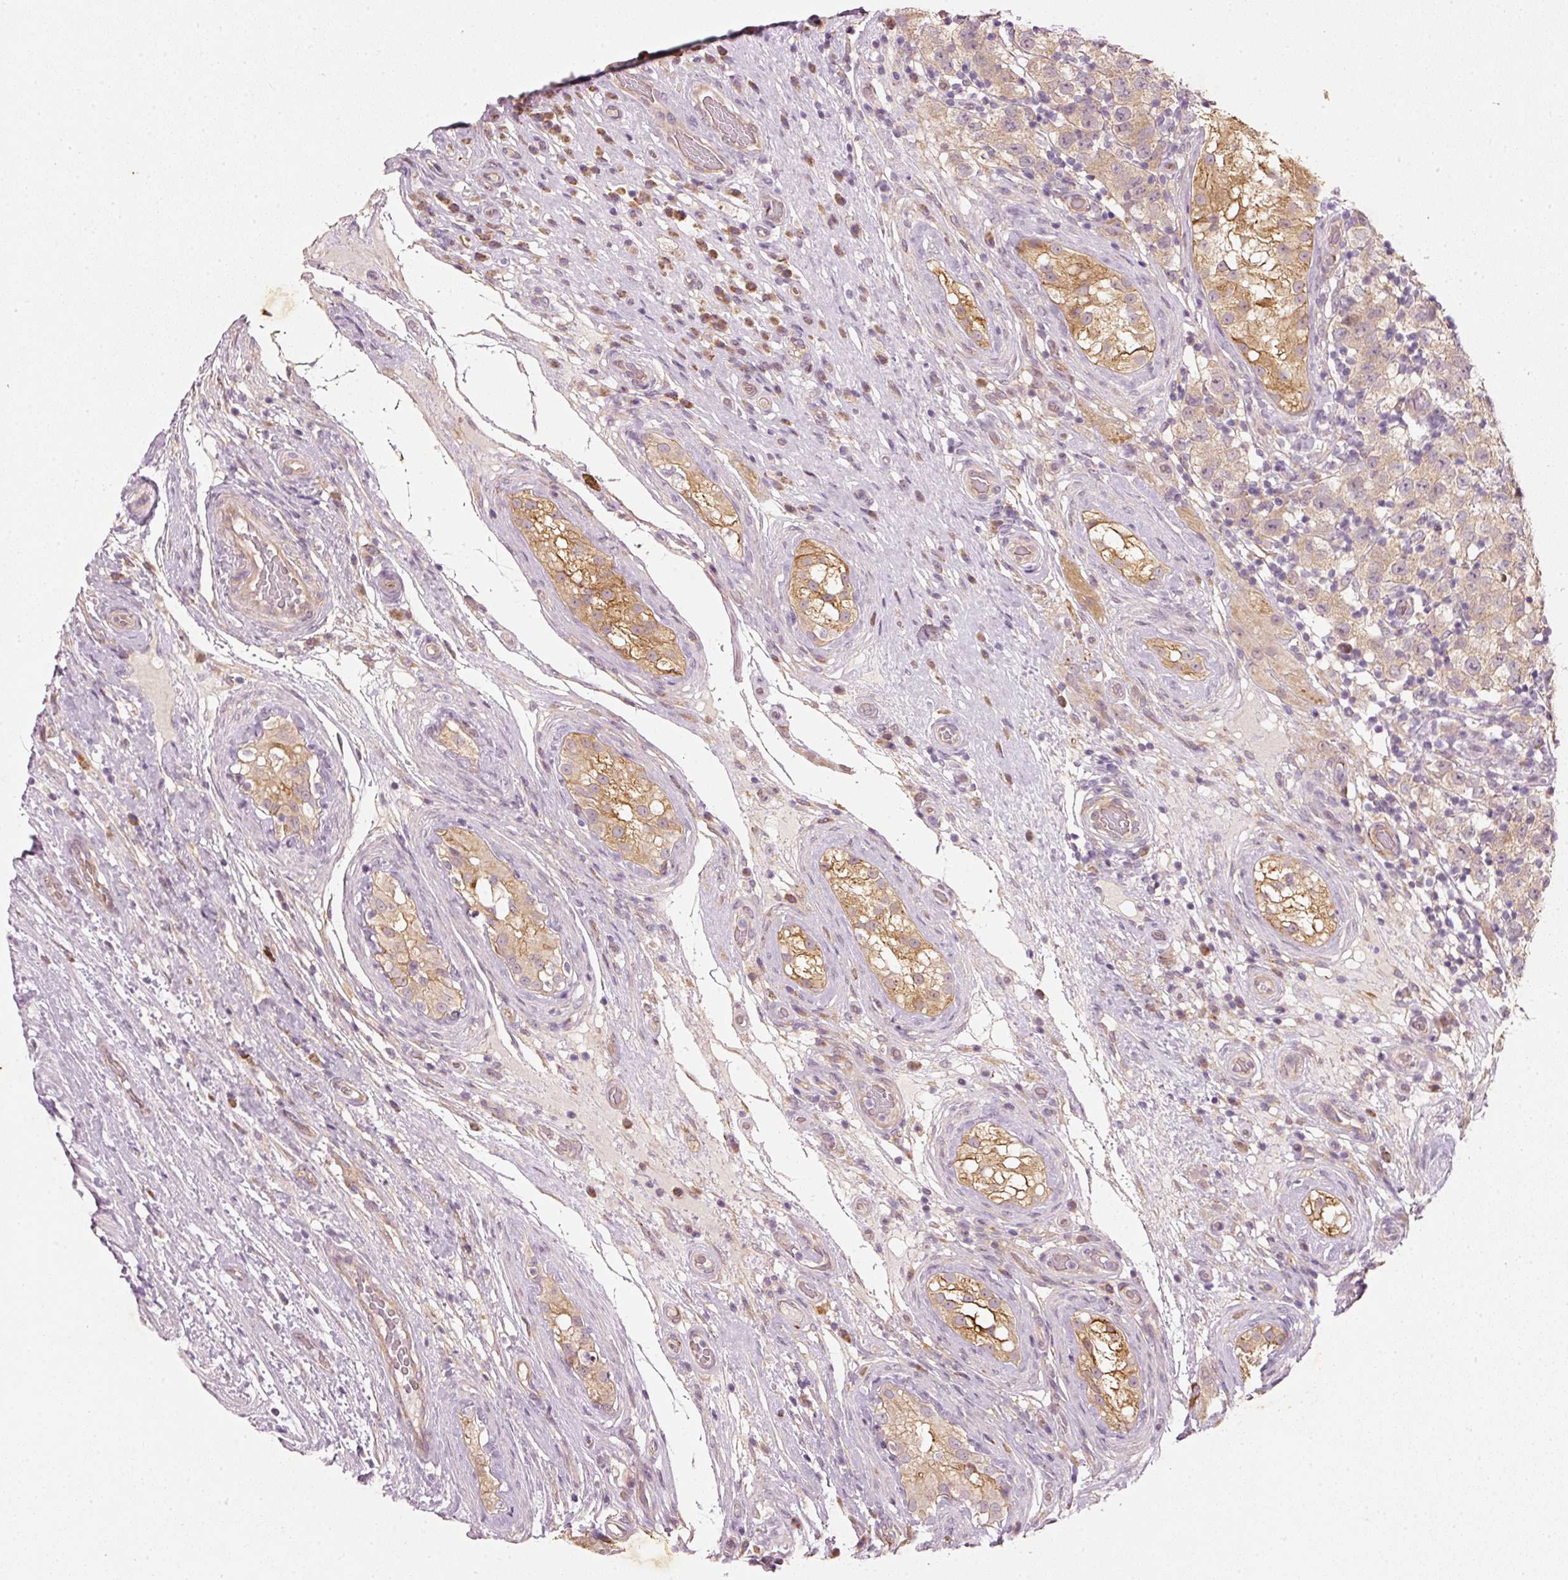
{"staining": {"intensity": "weak", "quantity": ">75%", "location": "cytoplasmic/membranous"}, "tissue": "testis cancer", "cell_type": "Tumor cells", "image_type": "cancer", "snomed": [{"axis": "morphology", "description": "Seminoma, NOS"}, {"axis": "morphology", "description": "Carcinoma, Embryonal, NOS"}, {"axis": "topography", "description": "Testis"}], "caption": "DAB (3,3'-diaminobenzidine) immunohistochemical staining of human testis seminoma demonstrates weak cytoplasmic/membranous protein expression in about >75% of tumor cells. Immunohistochemistry (ihc) stains the protein in brown and the nuclei are stained blue.", "gene": "RGL2", "patient": {"sex": "male", "age": 41}}